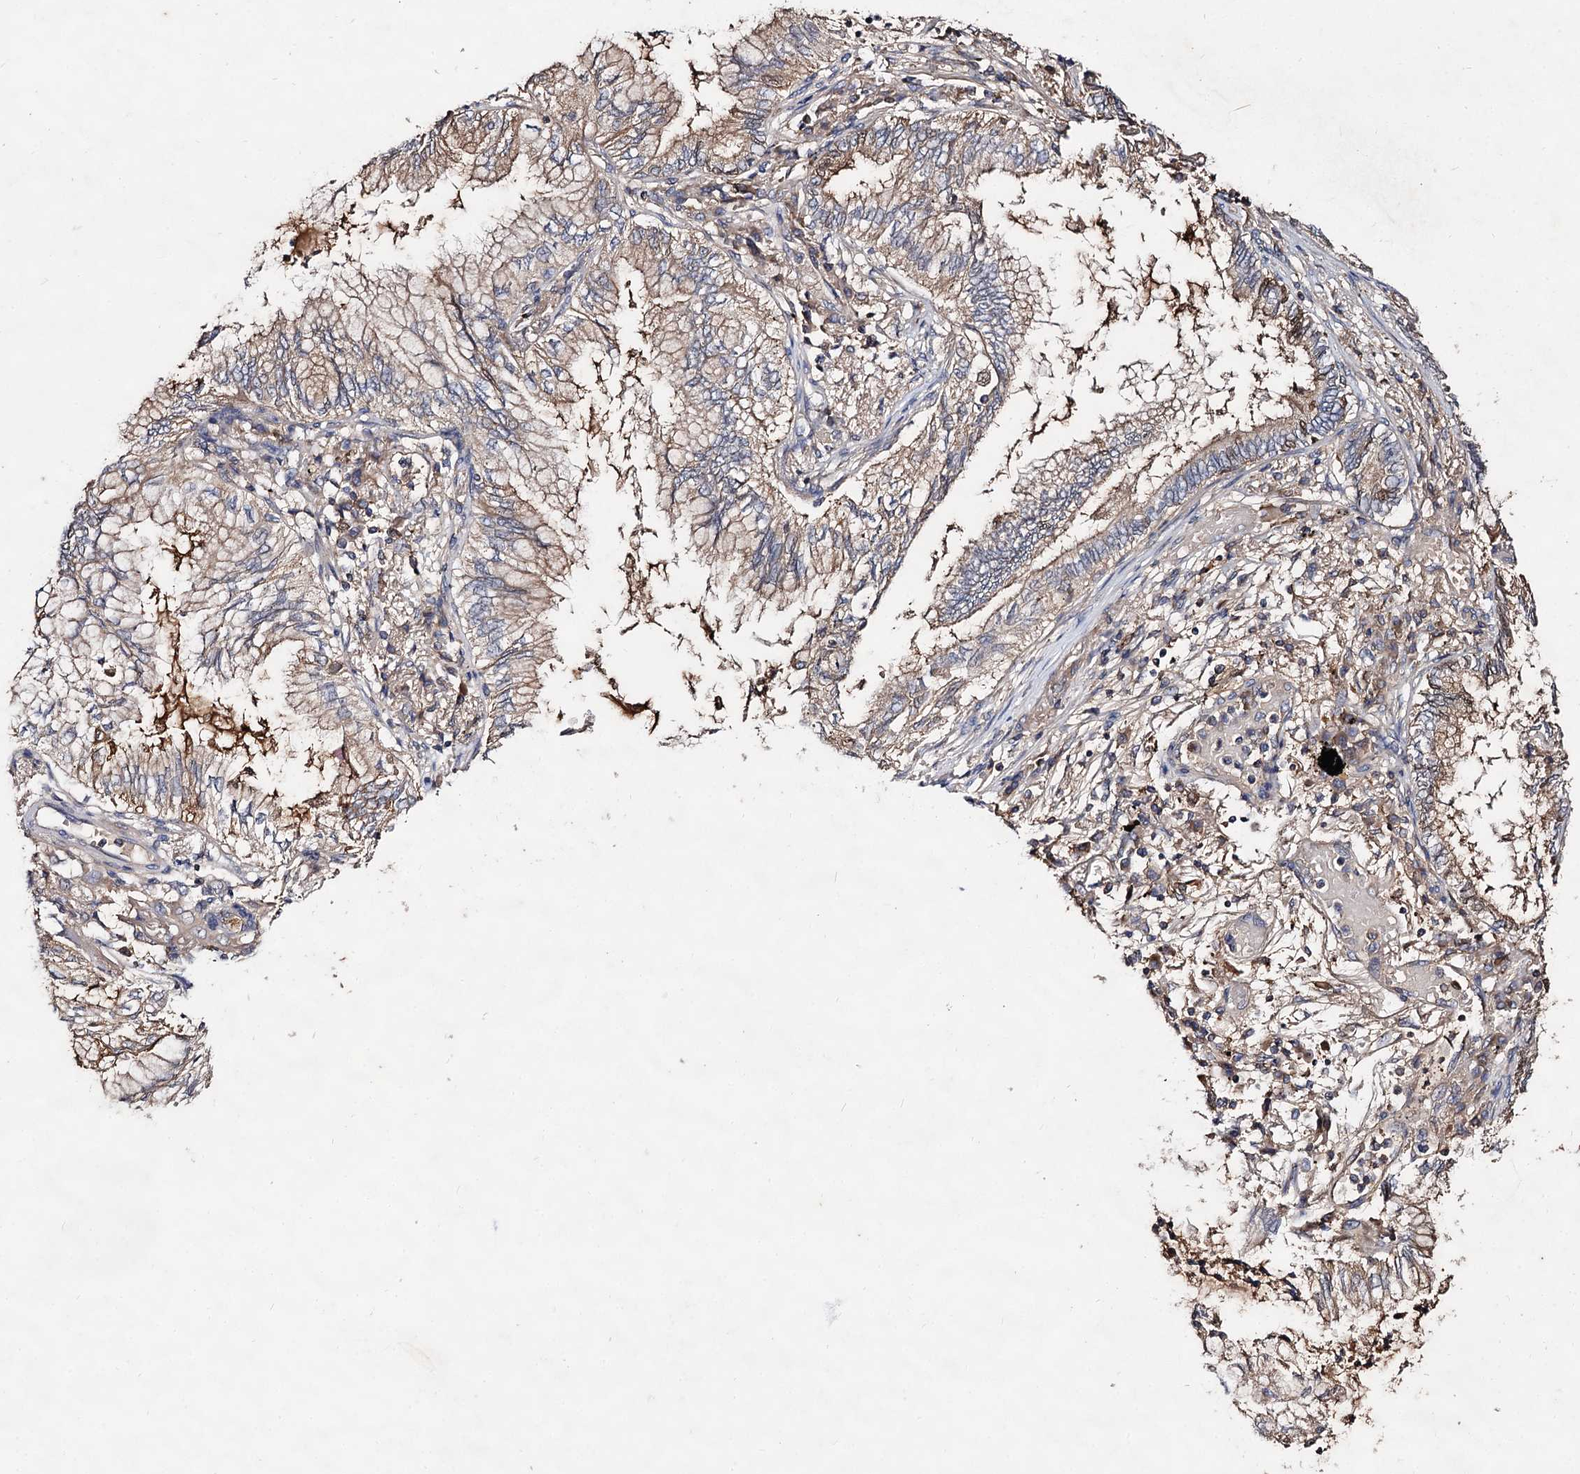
{"staining": {"intensity": "weak", "quantity": "25%-75%", "location": "cytoplasmic/membranous"}, "tissue": "lung cancer", "cell_type": "Tumor cells", "image_type": "cancer", "snomed": [{"axis": "morphology", "description": "Adenocarcinoma, NOS"}, {"axis": "topography", "description": "Lung"}], "caption": "DAB (3,3'-diaminobenzidine) immunohistochemical staining of human lung adenocarcinoma reveals weak cytoplasmic/membranous protein positivity in approximately 25%-75% of tumor cells. (IHC, brightfield microscopy, high magnification).", "gene": "ARFIP2", "patient": {"sex": "female", "age": 70}}